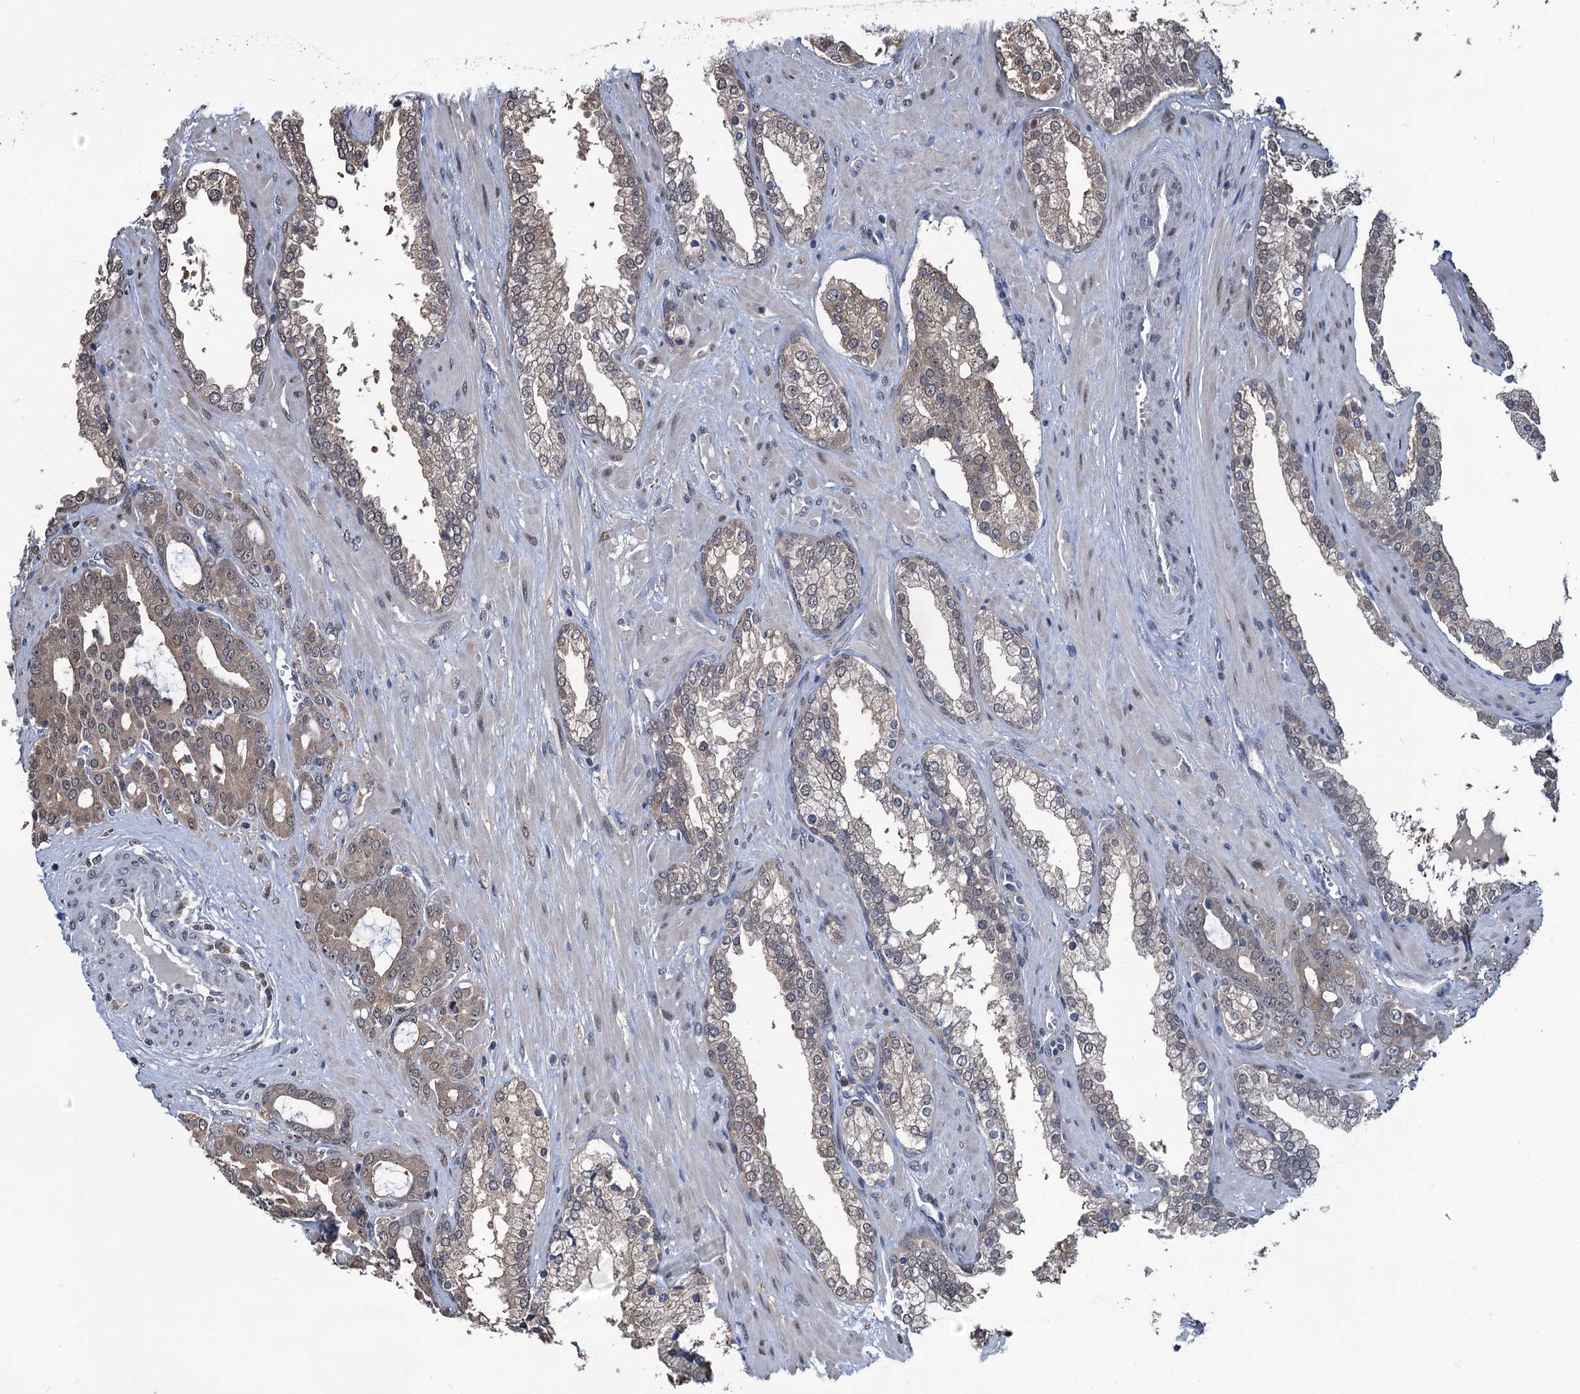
{"staining": {"intensity": "moderate", "quantity": ">75%", "location": "cytoplasmic/membranous"}, "tissue": "prostate cancer", "cell_type": "Tumor cells", "image_type": "cancer", "snomed": [{"axis": "morphology", "description": "Adenocarcinoma, High grade"}, {"axis": "topography", "description": "Prostate"}], "caption": "Protein expression analysis of human prostate high-grade adenocarcinoma reveals moderate cytoplasmic/membranous positivity in about >75% of tumor cells.", "gene": "RTKN2", "patient": {"sex": "male", "age": 72}}